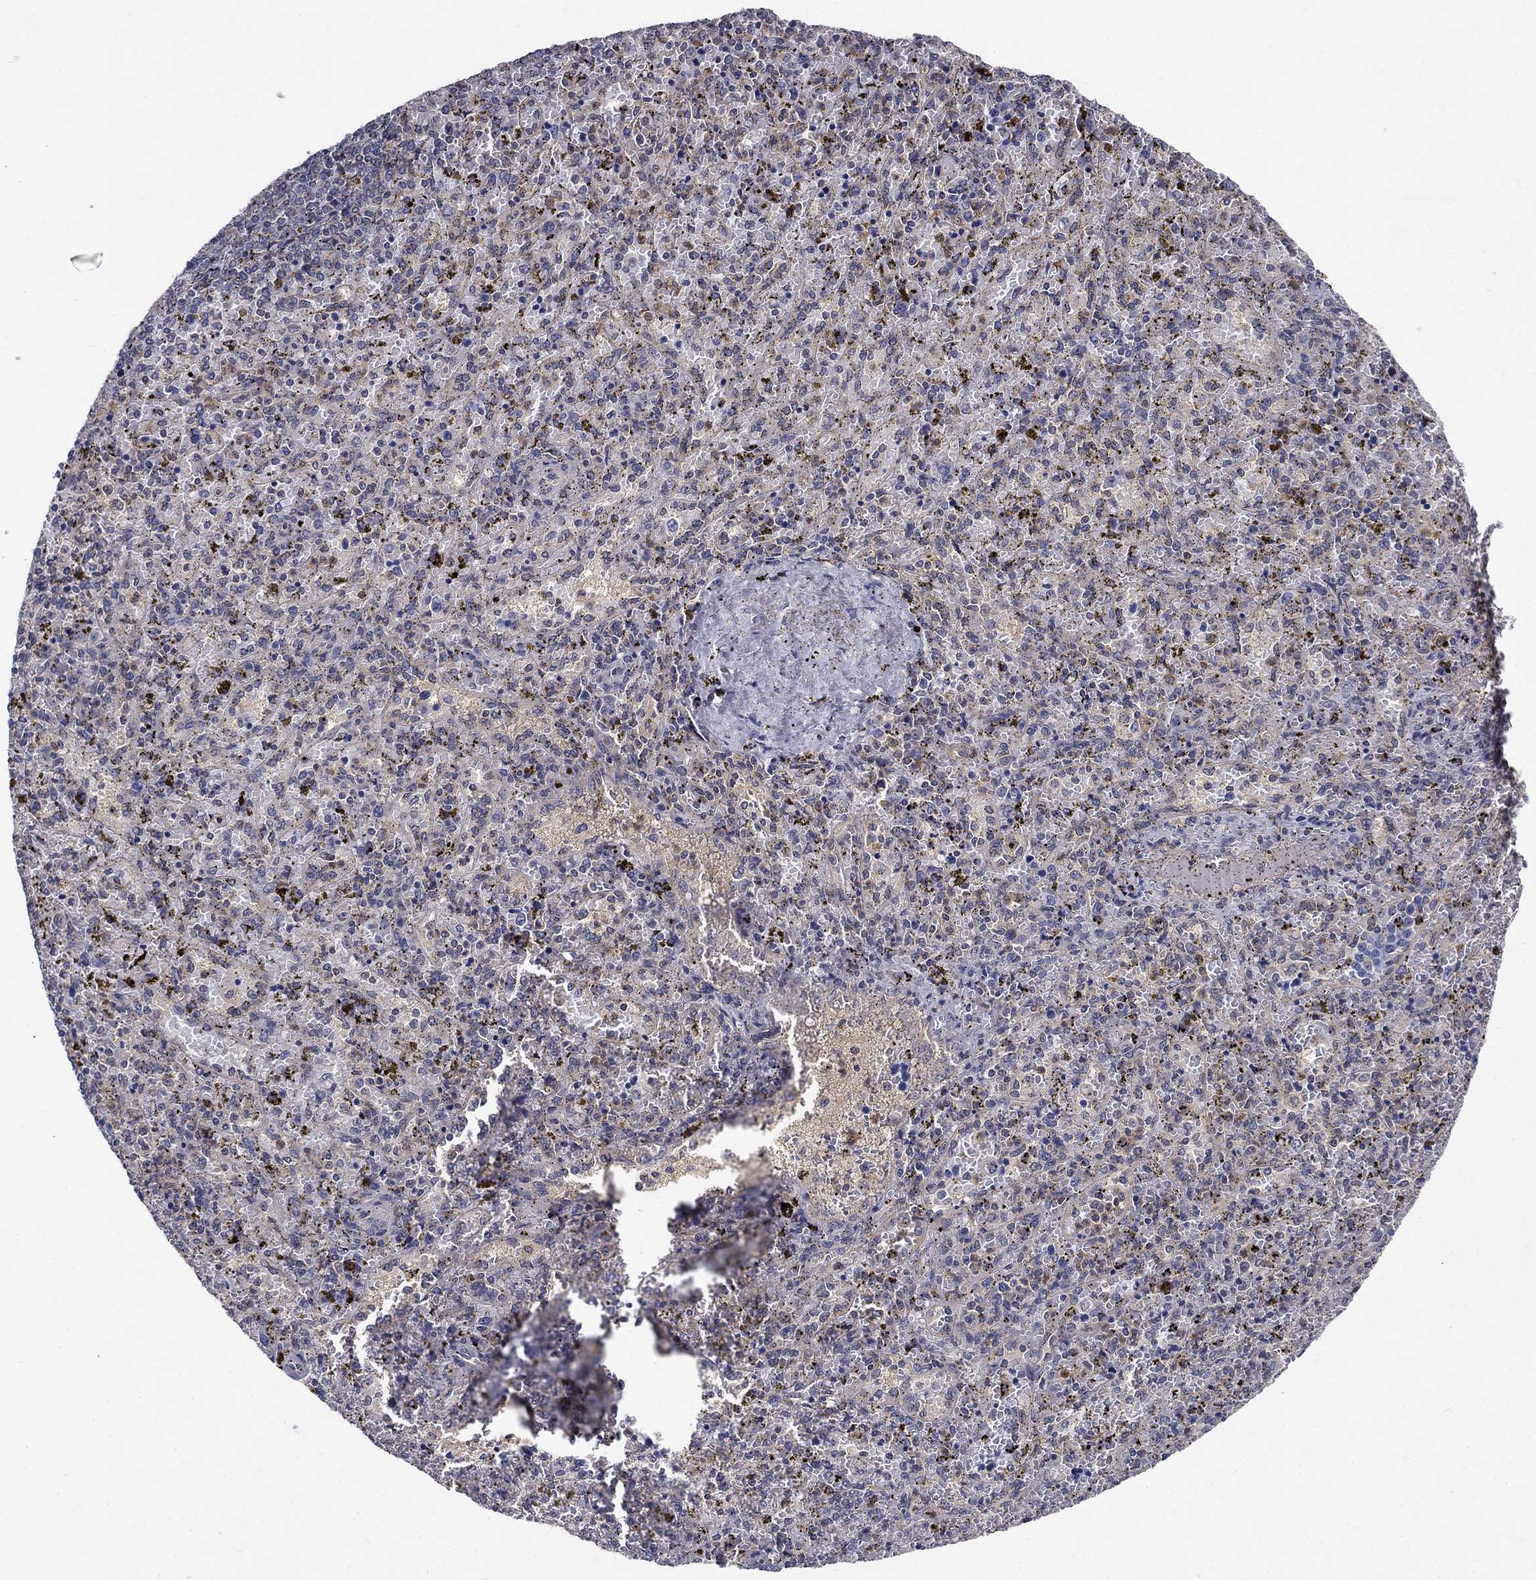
{"staining": {"intensity": "weak", "quantity": "<25%", "location": "cytoplasmic/membranous"}, "tissue": "spleen", "cell_type": "Cells in red pulp", "image_type": "normal", "snomed": [{"axis": "morphology", "description": "Normal tissue, NOS"}, {"axis": "topography", "description": "Spleen"}], "caption": "A photomicrograph of spleen stained for a protein reveals no brown staining in cells in red pulp.", "gene": "GLTP", "patient": {"sex": "female", "age": 50}}